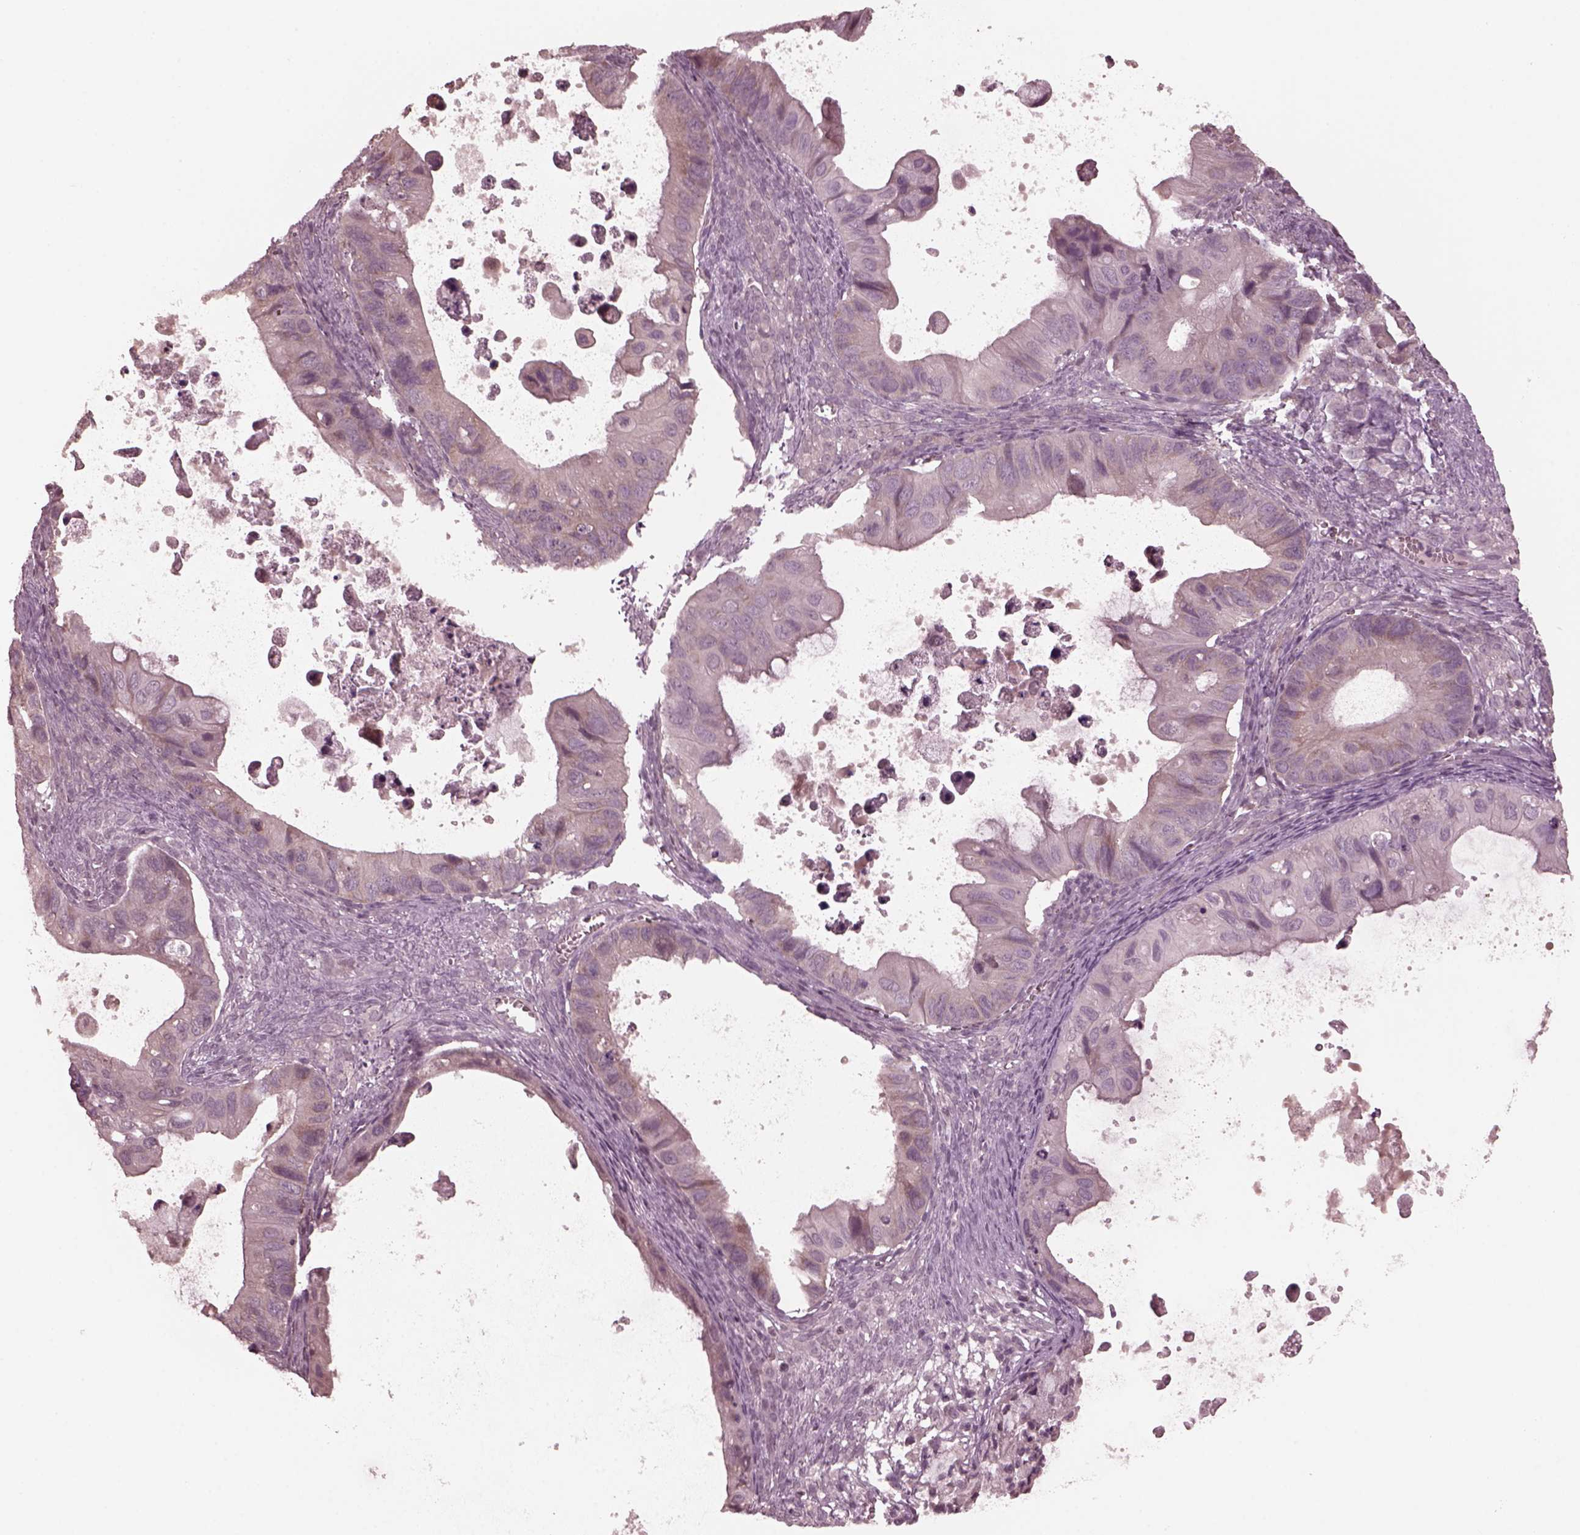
{"staining": {"intensity": "negative", "quantity": "none", "location": "none"}, "tissue": "ovarian cancer", "cell_type": "Tumor cells", "image_type": "cancer", "snomed": [{"axis": "morphology", "description": "Cystadenocarcinoma, mucinous, NOS"}, {"axis": "topography", "description": "Ovary"}], "caption": "This is an immunohistochemistry (IHC) micrograph of human ovarian cancer. There is no expression in tumor cells.", "gene": "RGS7", "patient": {"sex": "female", "age": 64}}